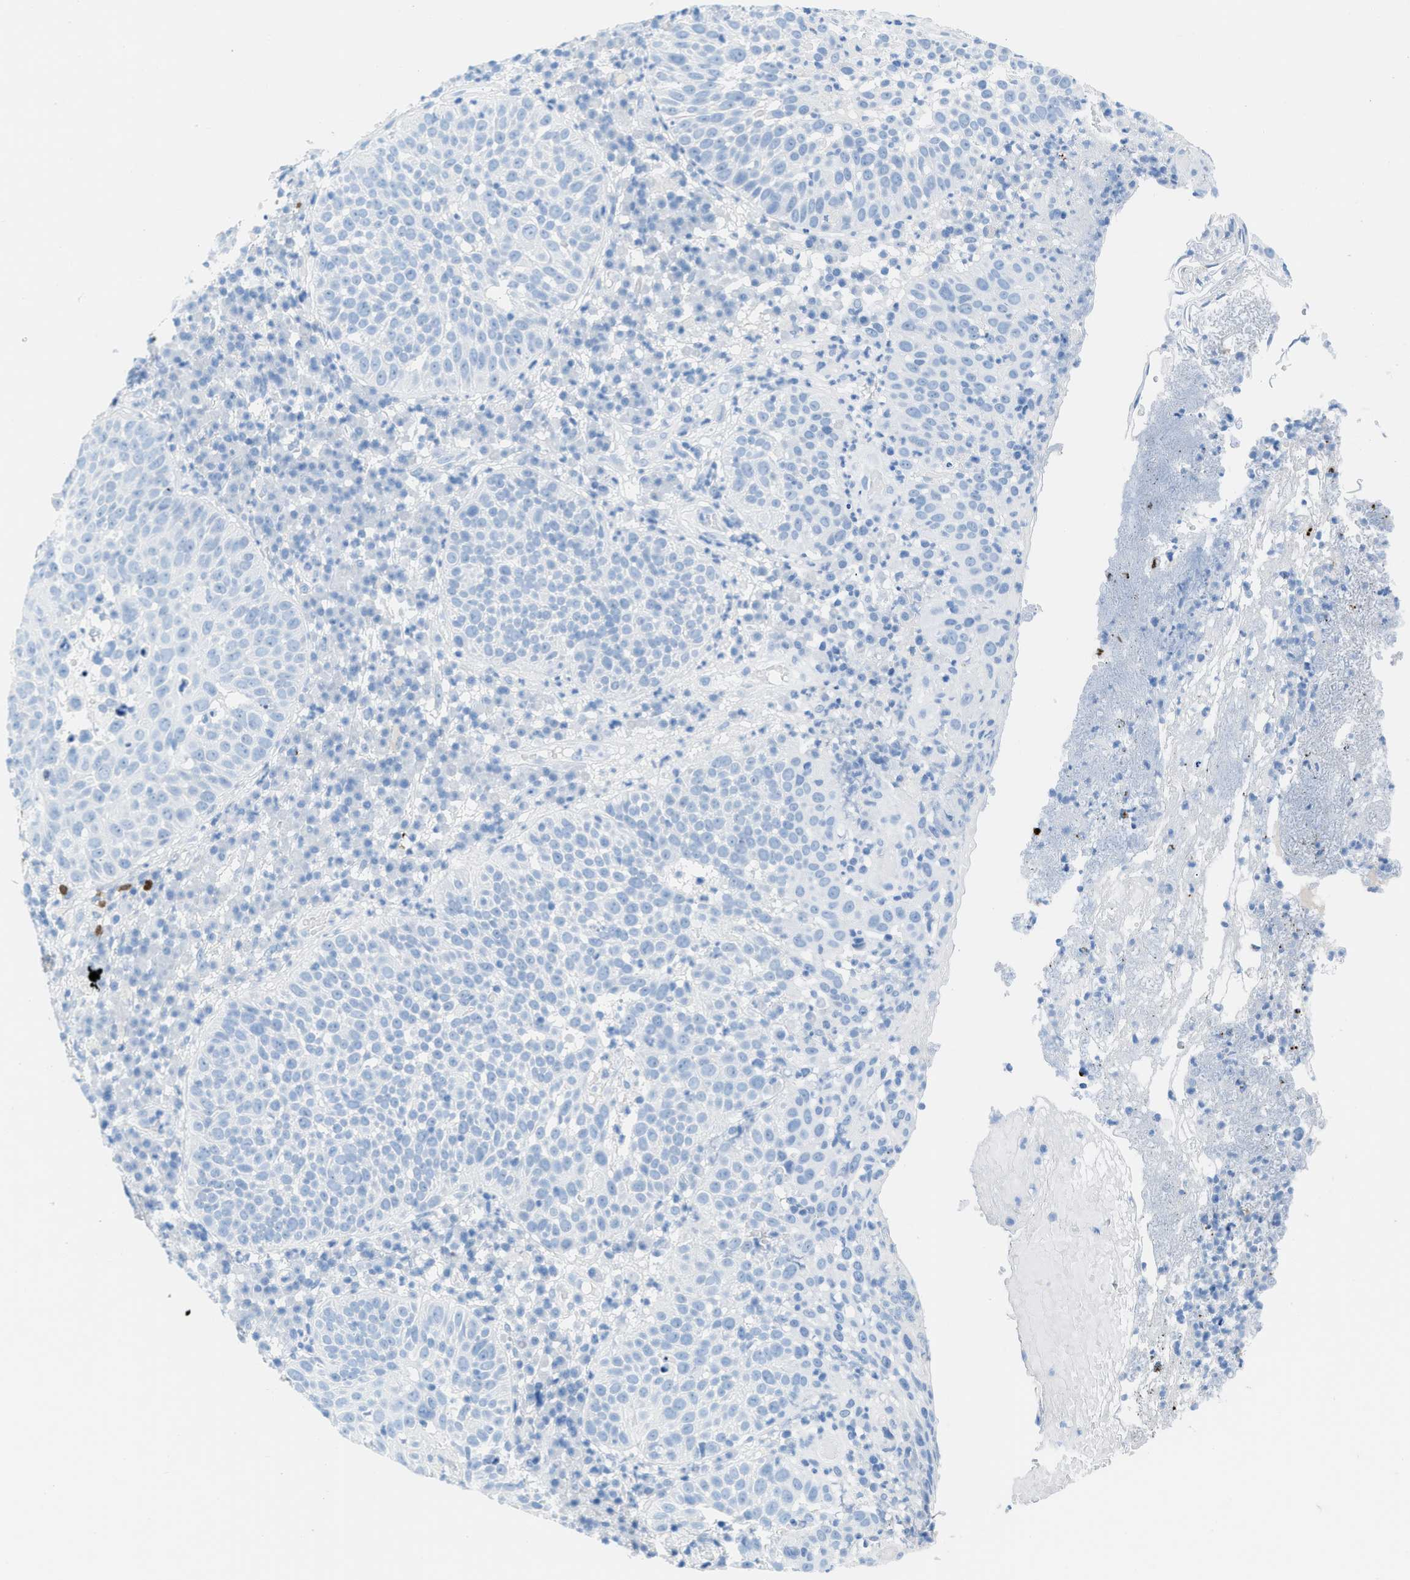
{"staining": {"intensity": "negative", "quantity": "none", "location": "none"}, "tissue": "skin cancer", "cell_type": "Tumor cells", "image_type": "cancer", "snomed": [{"axis": "morphology", "description": "Squamous cell carcinoma in situ, NOS"}, {"axis": "morphology", "description": "Squamous cell carcinoma, NOS"}, {"axis": "topography", "description": "Skin"}], "caption": "This is an IHC photomicrograph of human skin cancer (squamous cell carcinoma in situ). There is no expression in tumor cells.", "gene": "TCL1A", "patient": {"sex": "male", "age": 93}}